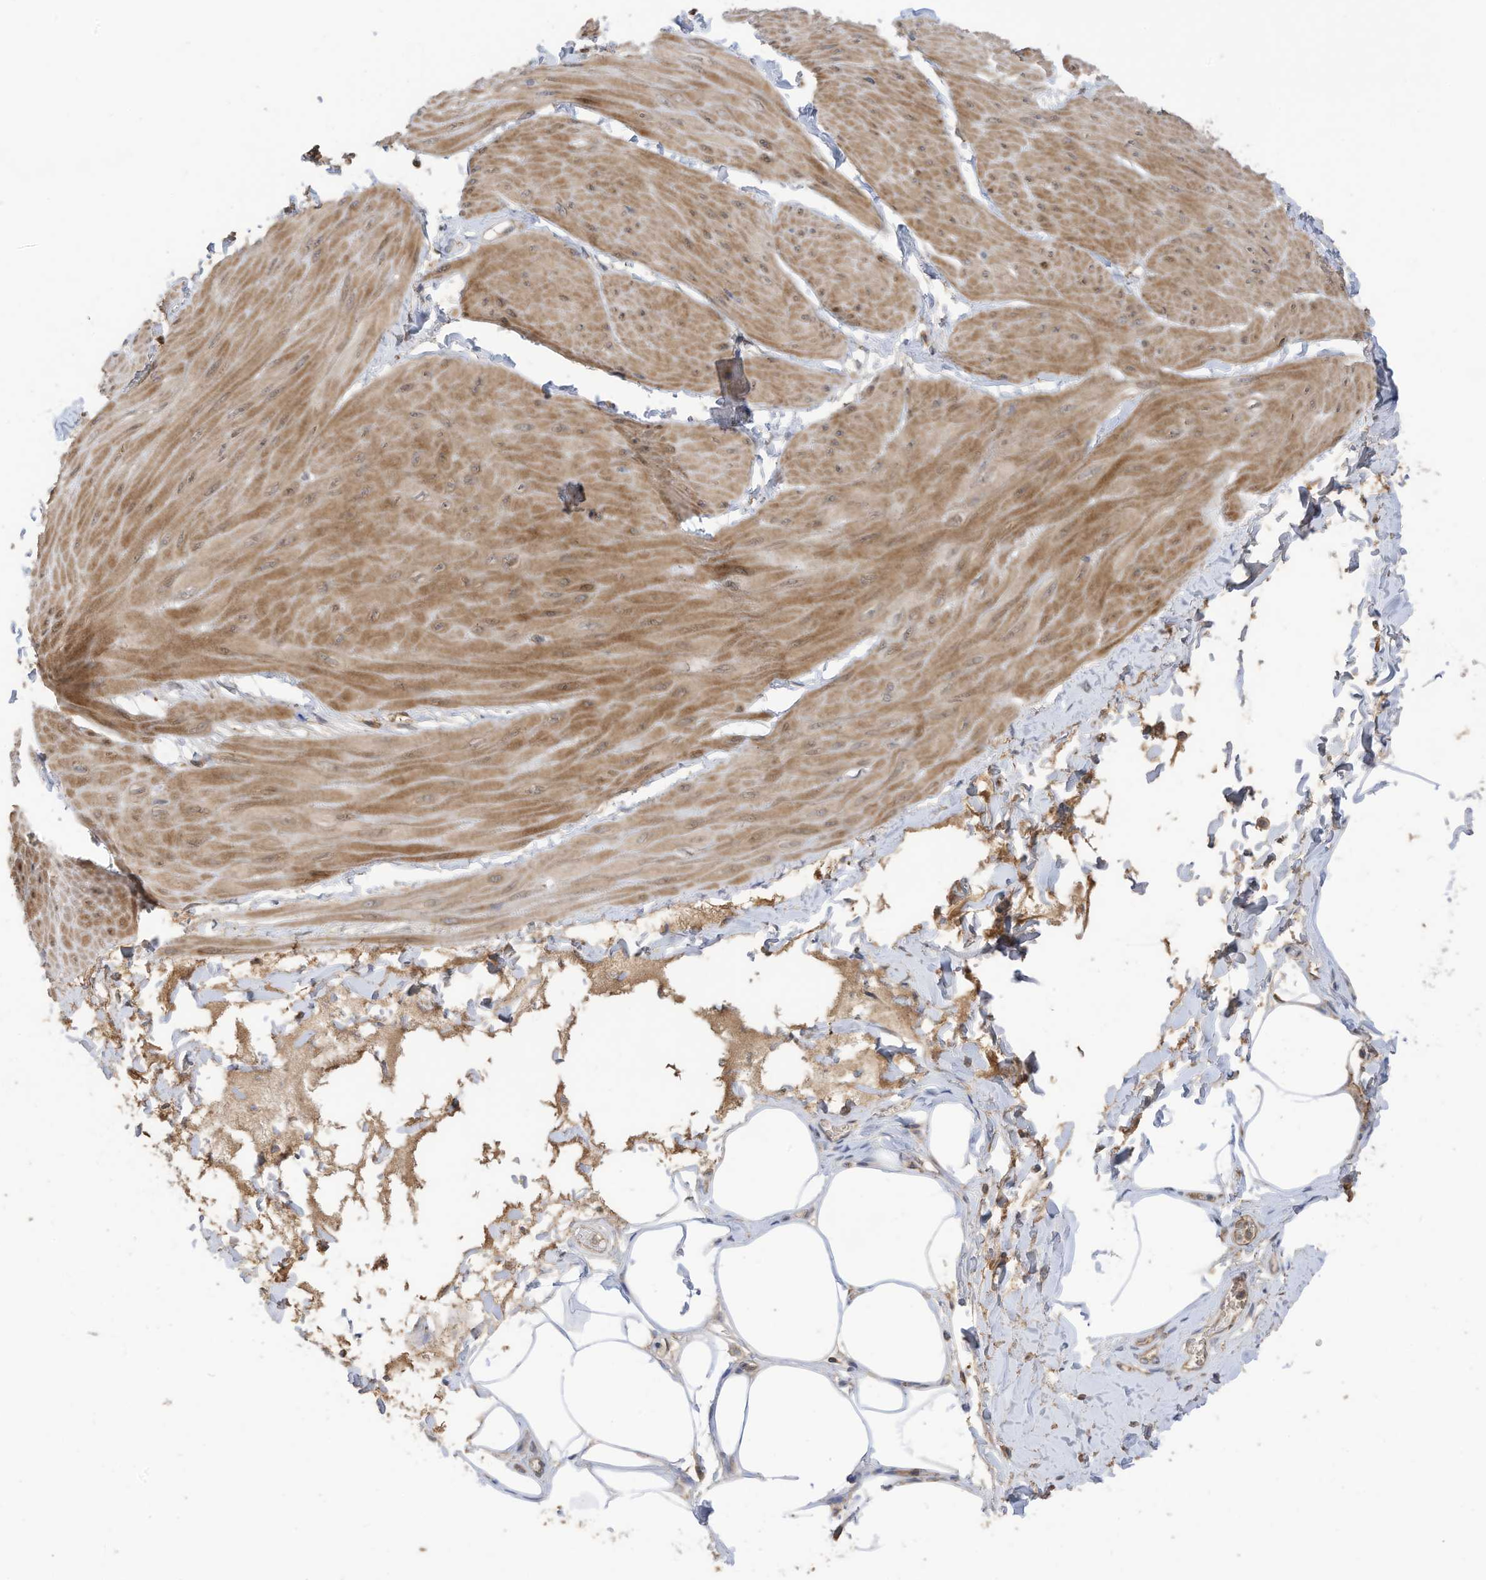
{"staining": {"intensity": "moderate", "quantity": ">75%", "location": "cytoplasmic/membranous"}, "tissue": "smooth muscle", "cell_type": "Smooth muscle cells", "image_type": "normal", "snomed": [{"axis": "morphology", "description": "Urothelial carcinoma, High grade"}, {"axis": "topography", "description": "Urinary bladder"}], "caption": "Immunohistochemical staining of unremarkable human smooth muscle exhibits medium levels of moderate cytoplasmic/membranous expression in approximately >75% of smooth muscle cells.", "gene": "REC8", "patient": {"sex": "male", "age": 46}}